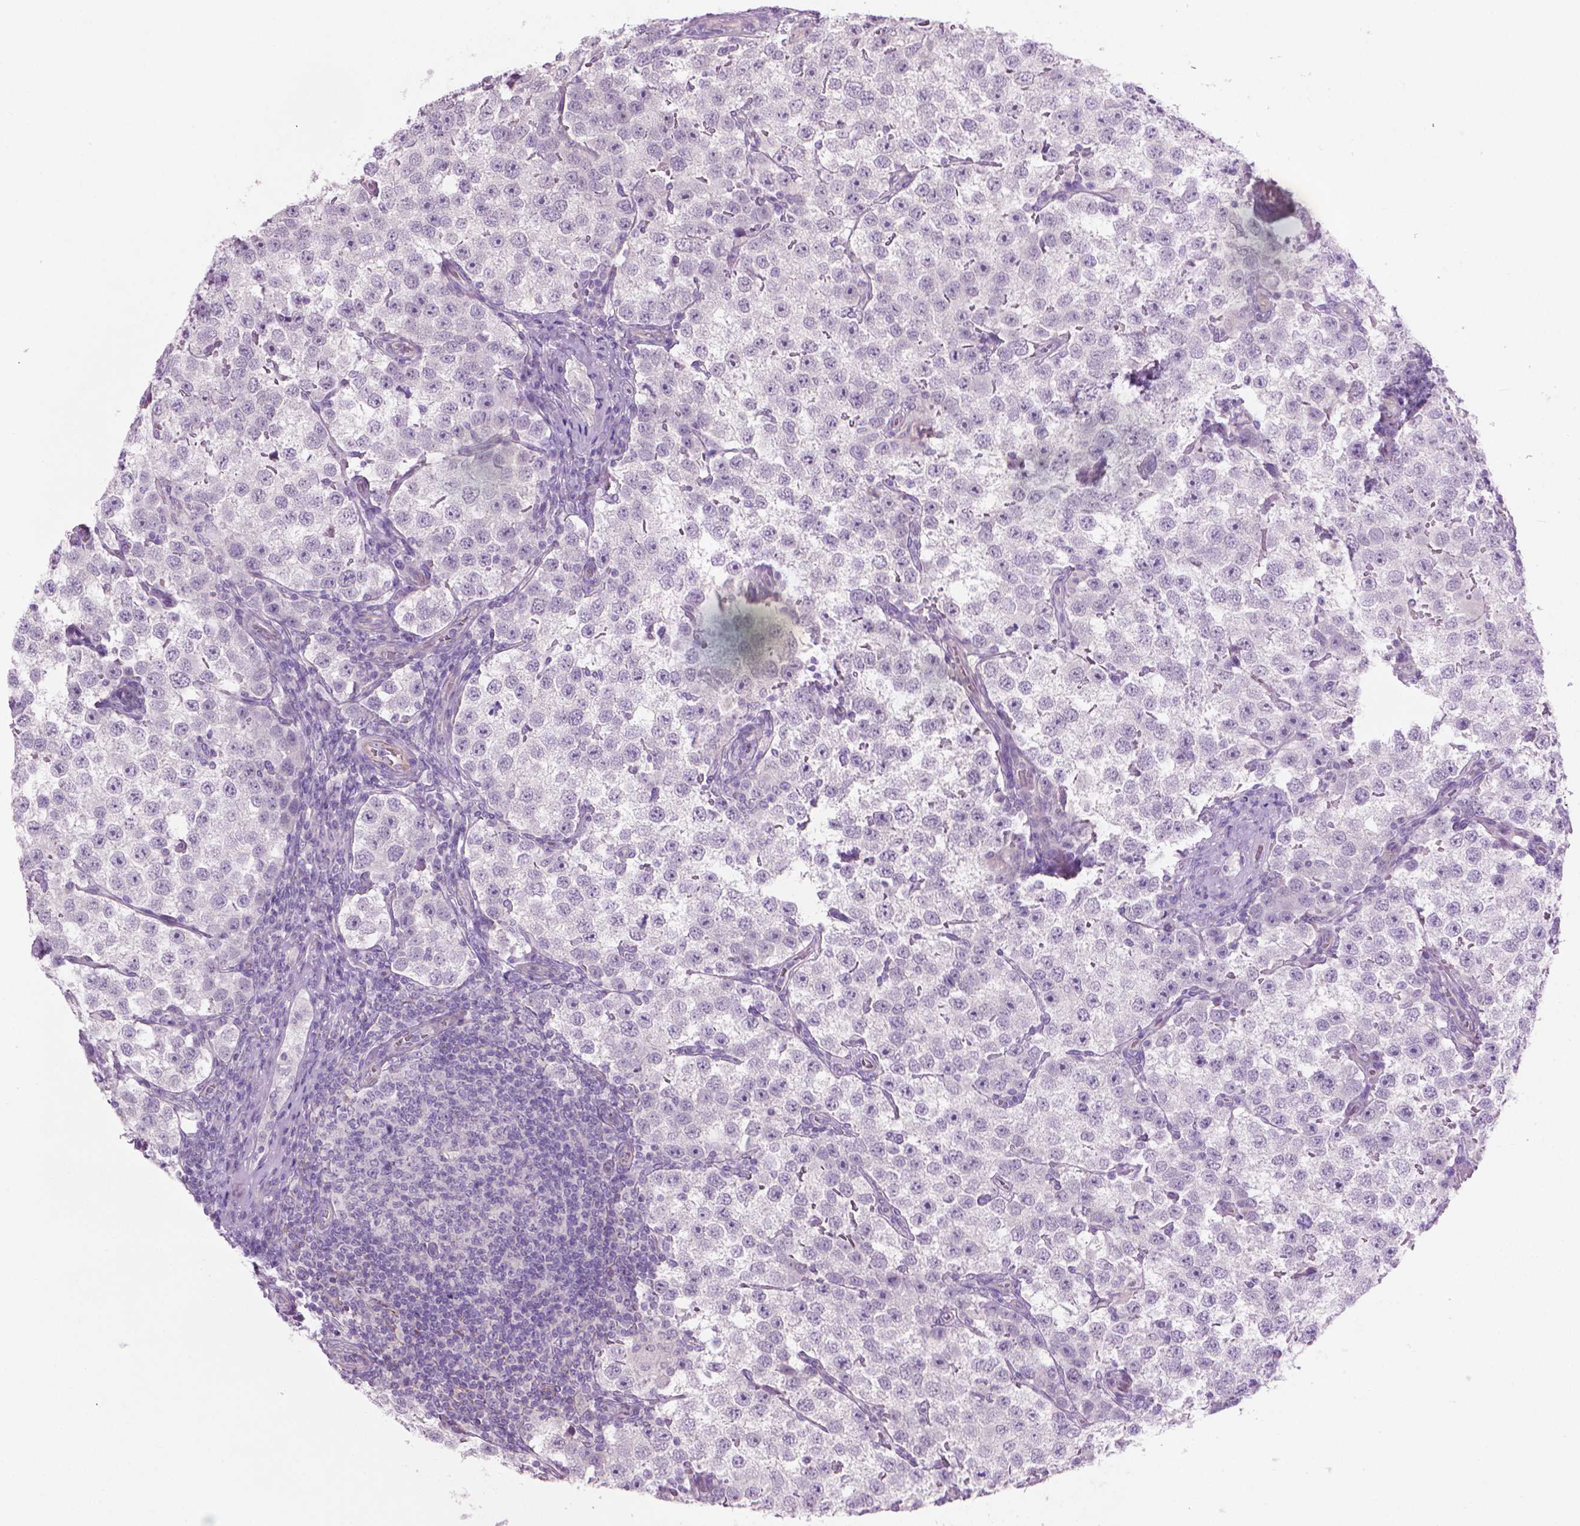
{"staining": {"intensity": "negative", "quantity": "none", "location": "none"}, "tissue": "testis cancer", "cell_type": "Tumor cells", "image_type": "cancer", "snomed": [{"axis": "morphology", "description": "Seminoma, NOS"}, {"axis": "topography", "description": "Testis"}], "caption": "This micrograph is of testis seminoma stained with immunohistochemistry (IHC) to label a protein in brown with the nuclei are counter-stained blue. There is no positivity in tumor cells.", "gene": "KRT73", "patient": {"sex": "male", "age": 37}}